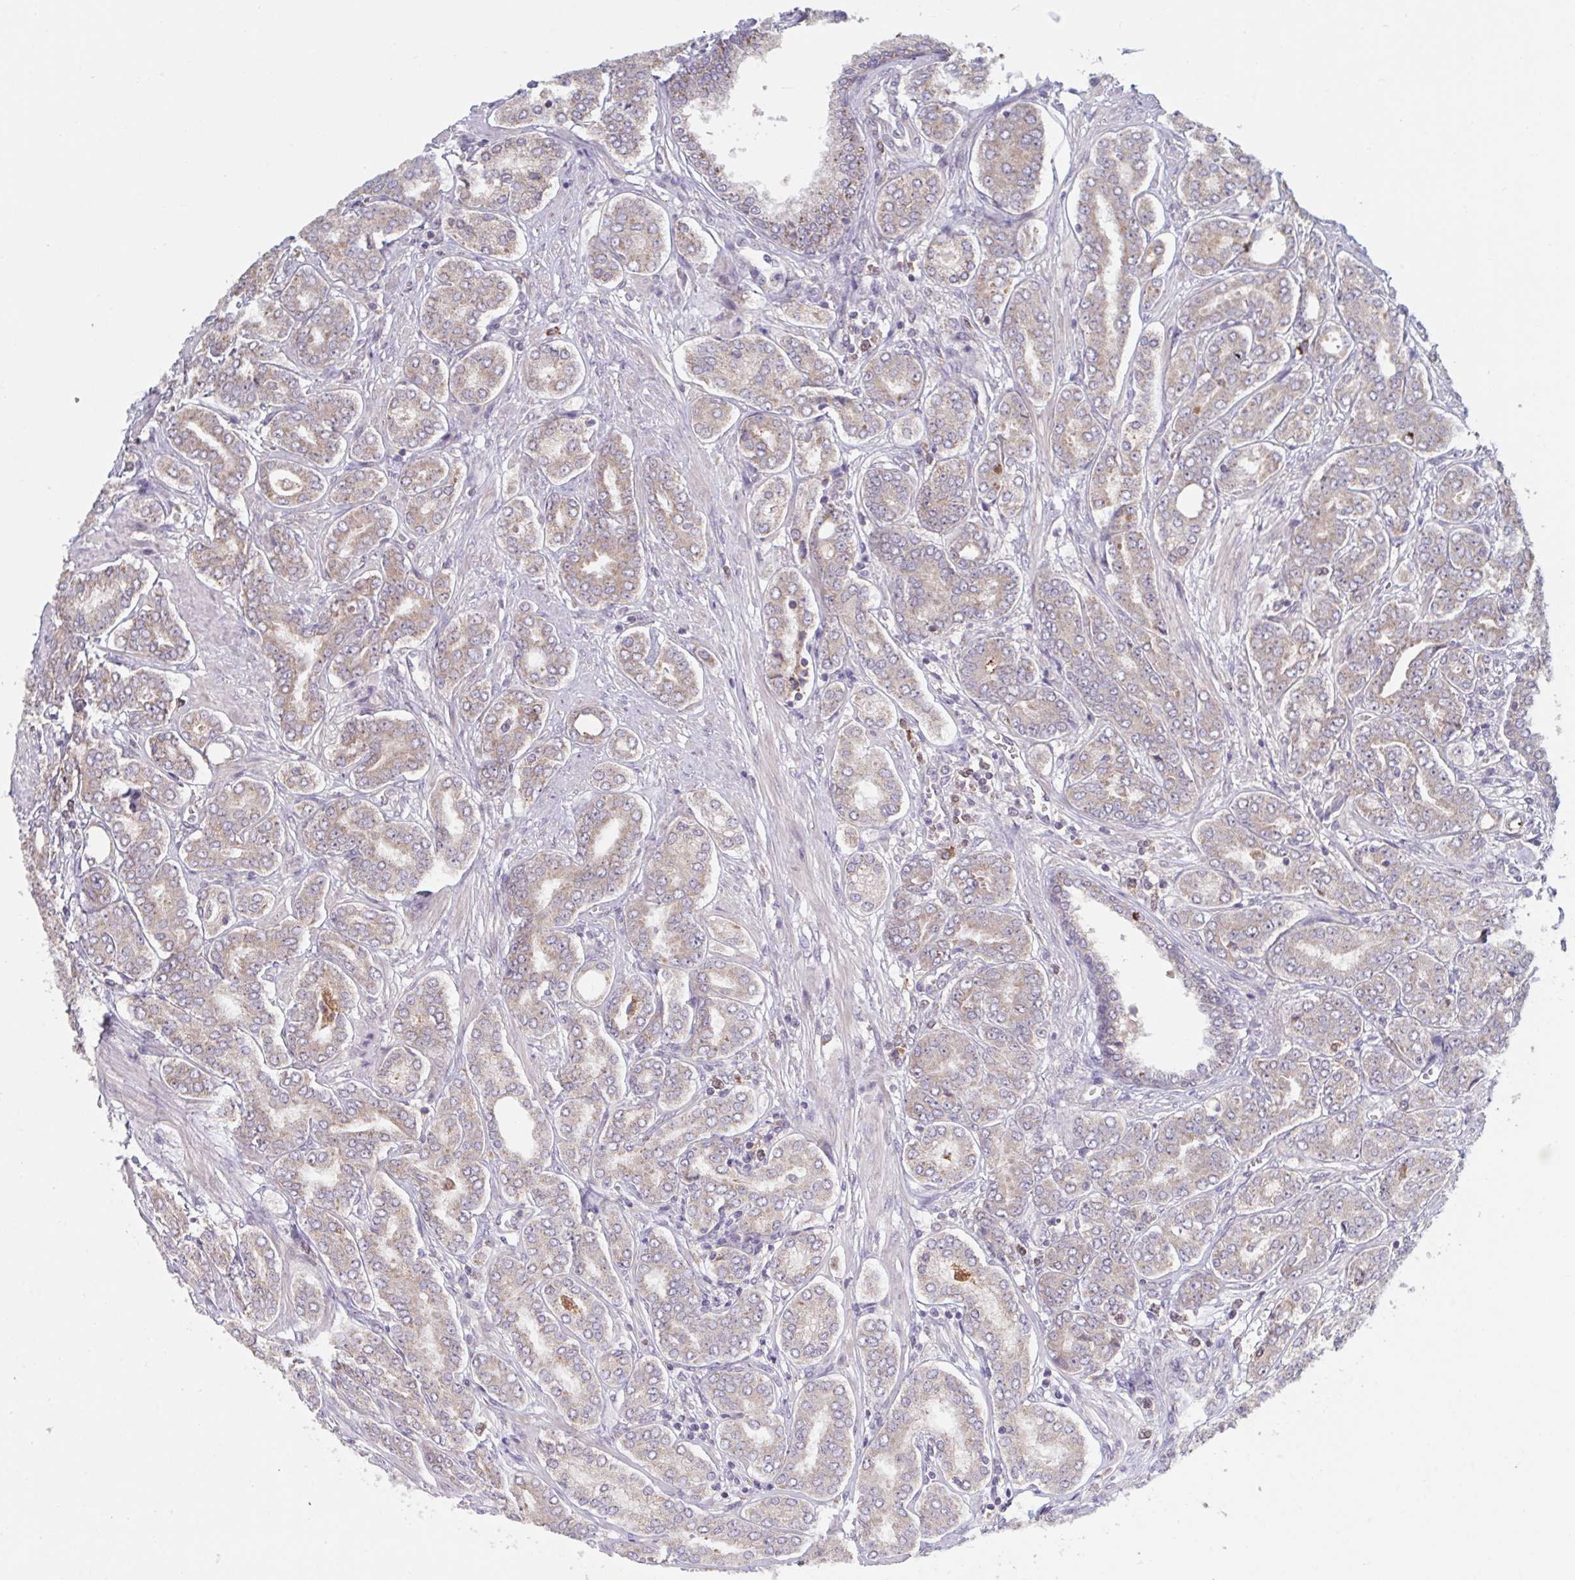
{"staining": {"intensity": "weak", "quantity": ">75%", "location": "cytoplasmic/membranous"}, "tissue": "prostate cancer", "cell_type": "Tumor cells", "image_type": "cancer", "snomed": [{"axis": "morphology", "description": "Adenocarcinoma, High grade"}, {"axis": "topography", "description": "Prostate"}], "caption": "Immunohistochemical staining of human prostate cancer (high-grade adenocarcinoma) reveals low levels of weak cytoplasmic/membranous protein positivity in approximately >75% of tumor cells. The staining was performed using DAB, with brown indicating positive protein expression. Nuclei are stained blue with hematoxylin.", "gene": "CD1E", "patient": {"sex": "male", "age": 72}}